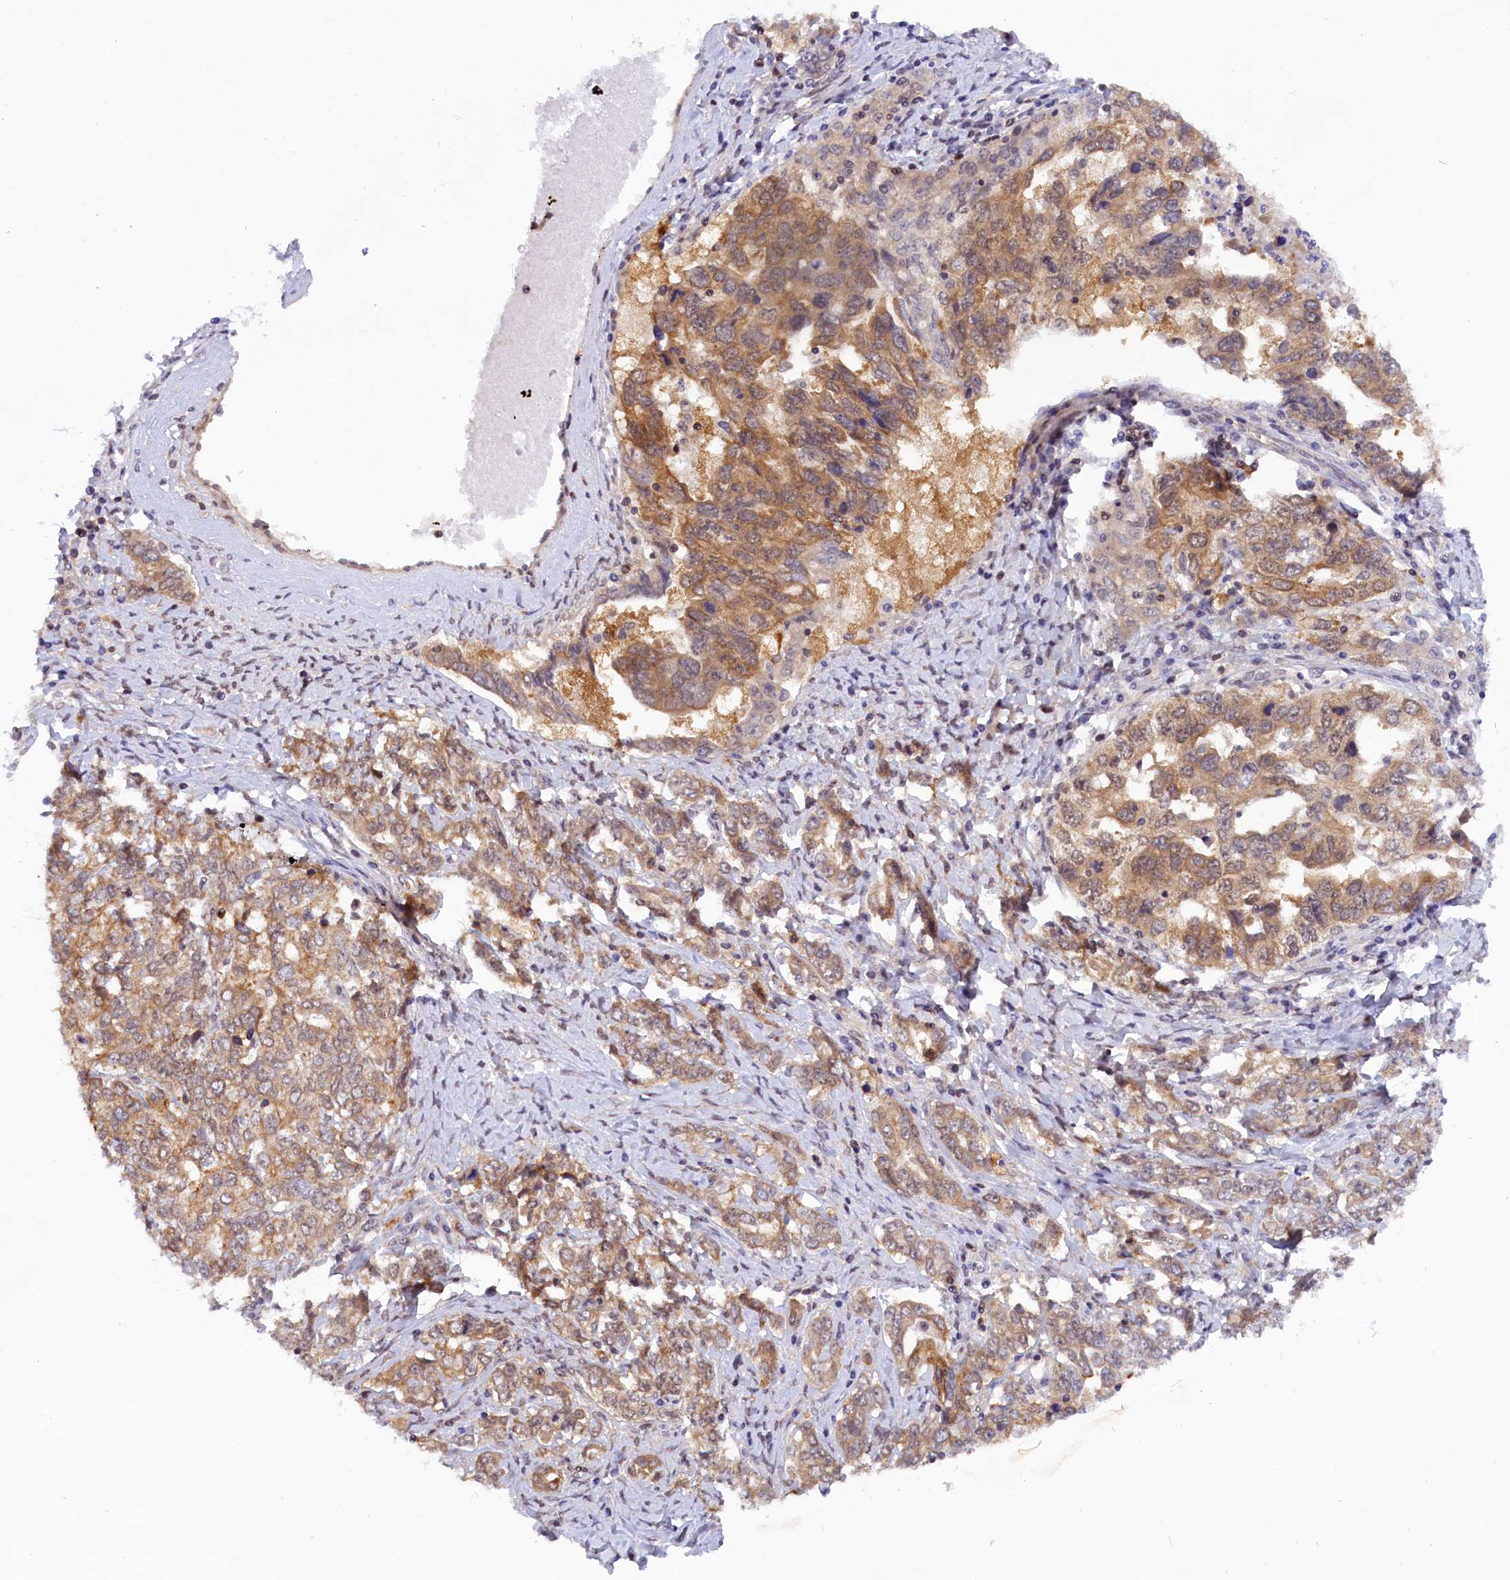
{"staining": {"intensity": "moderate", "quantity": ">75%", "location": "cytoplasmic/membranous"}, "tissue": "ovarian cancer", "cell_type": "Tumor cells", "image_type": "cancer", "snomed": [{"axis": "morphology", "description": "Carcinoma, endometroid"}, {"axis": "topography", "description": "Ovary"}], "caption": "This histopathology image displays IHC staining of ovarian endometroid carcinoma, with medium moderate cytoplasmic/membranous positivity in approximately >75% of tumor cells.", "gene": "TBCB", "patient": {"sex": "female", "age": 62}}